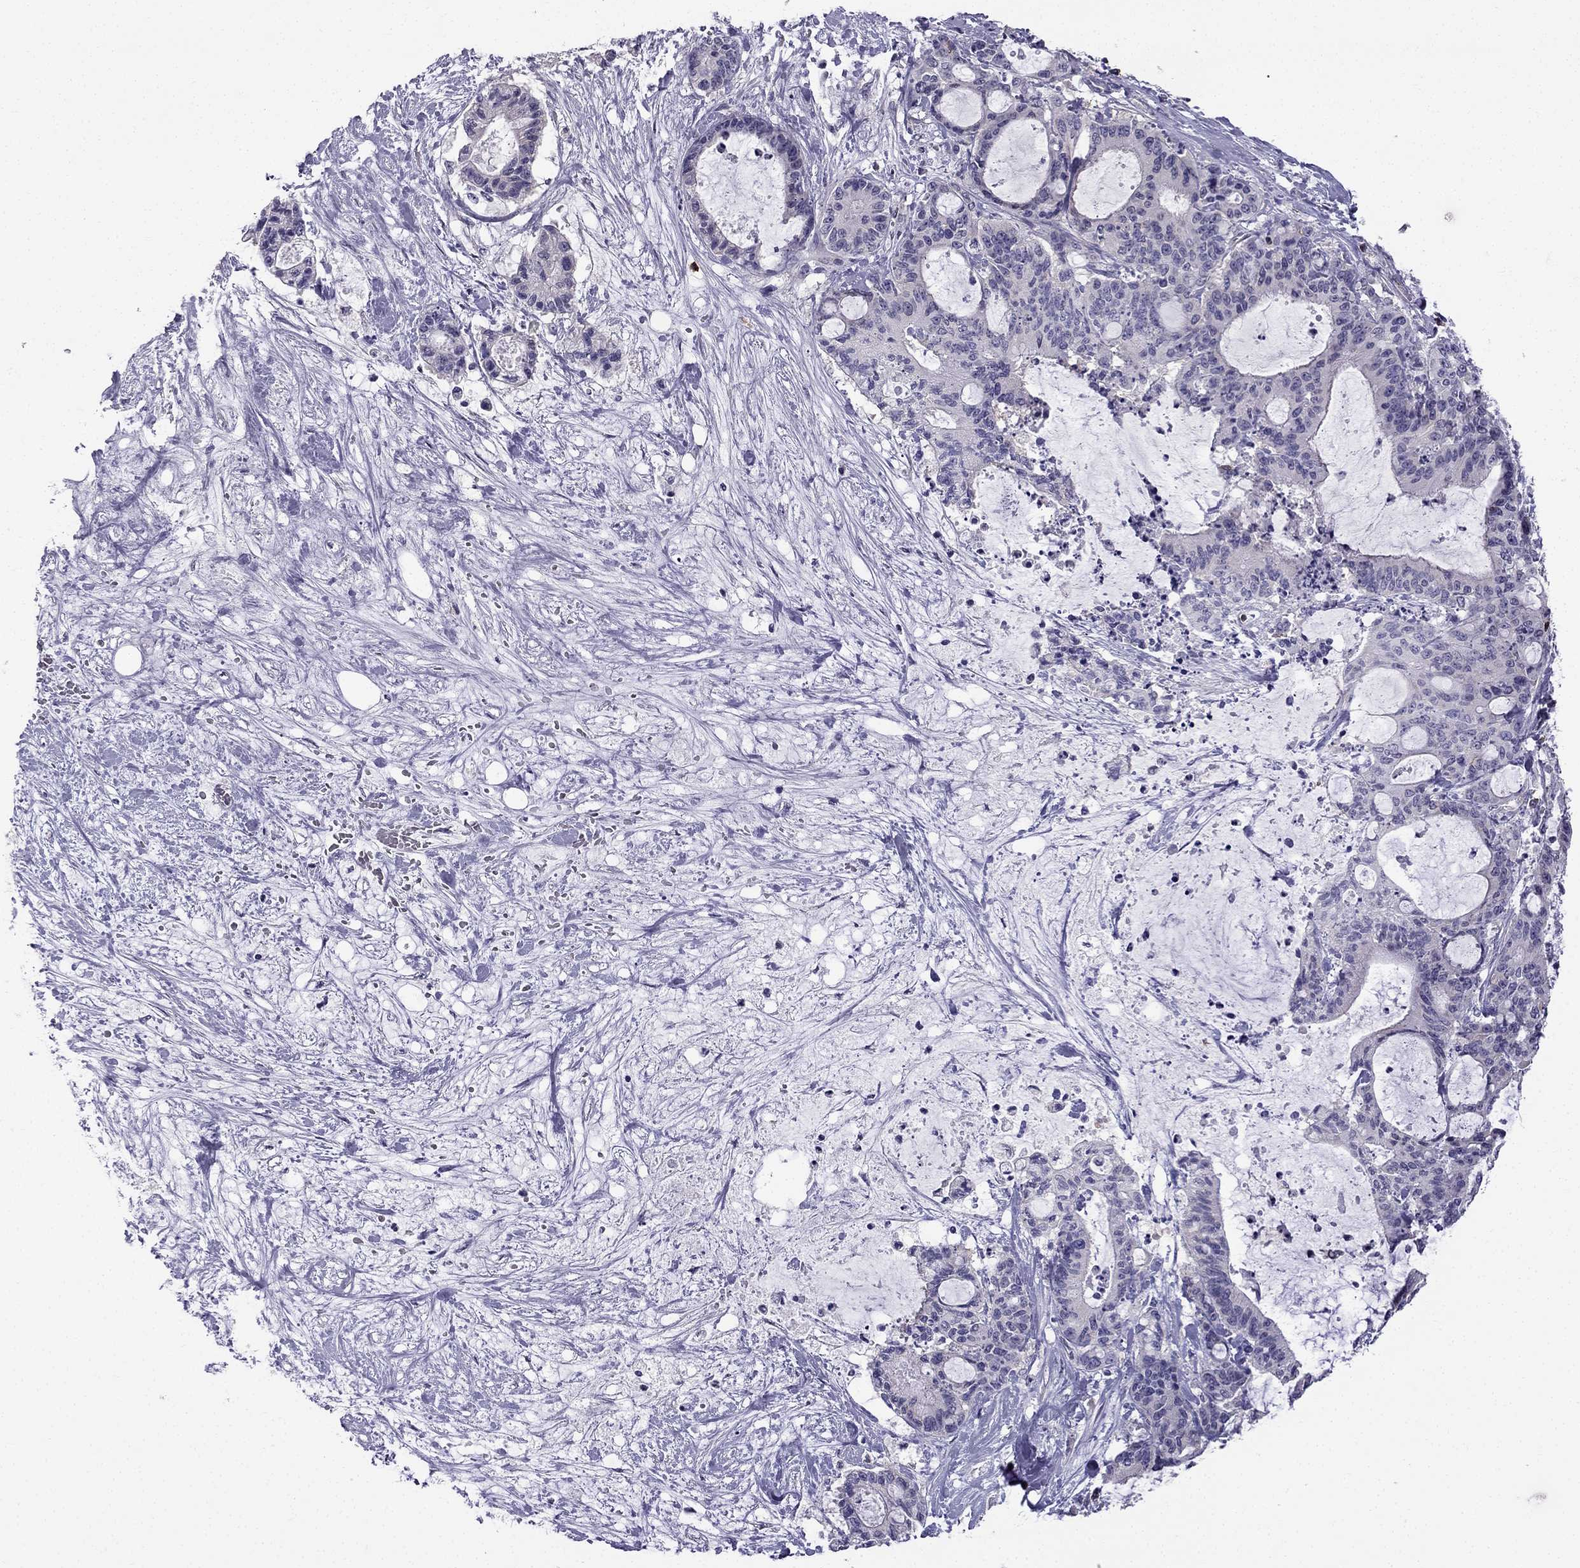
{"staining": {"intensity": "negative", "quantity": "none", "location": "none"}, "tissue": "liver cancer", "cell_type": "Tumor cells", "image_type": "cancer", "snomed": [{"axis": "morphology", "description": "Cholangiocarcinoma"}, {"axis": "topography", "description": "Liver"}], "caption": "The image reveals no staining of tumor cells in liver cholangiocarcinoma.", "gene": "CCK", "patient": {"sex": "female", "age": 73}}